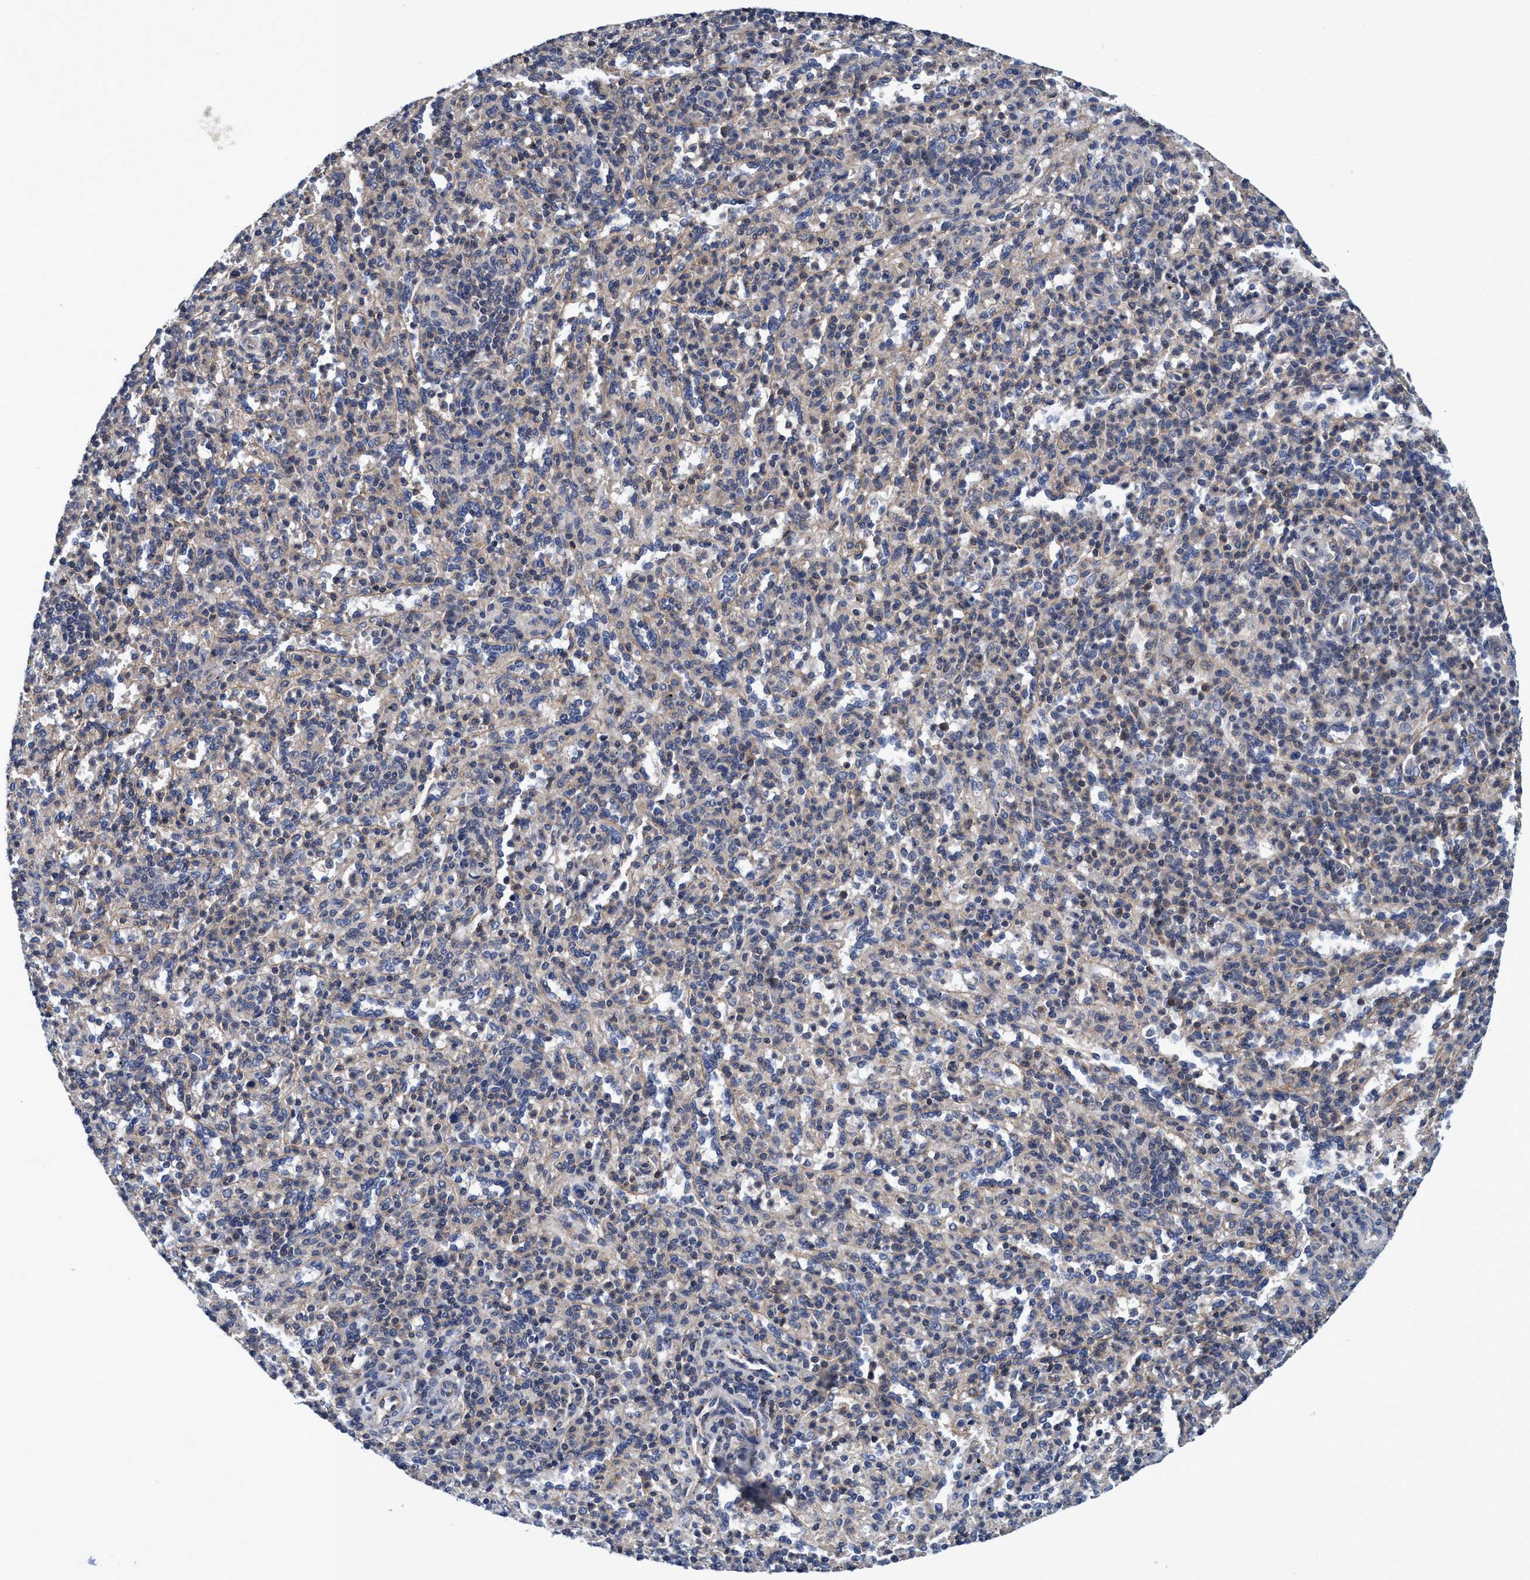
{"staining": {"intensity": "negative", "quantity": "none", "location": "none"}, "tissue": "spleen", "cell_type": "Cells in red pulp", "image_type": "normal", "snomed": [{"axis": "morphology", "description": "Normal tissue, NOS"}, {"axis": "topography", "description": "Spleen"}], "caption": "Immunohistochemistry image of benign spleen stained for a protein (brown), which demonstrates no expression in cells in red pulp.", "gene": "CALCOCO2", "patient": {"sex": "male", "age": 36}}